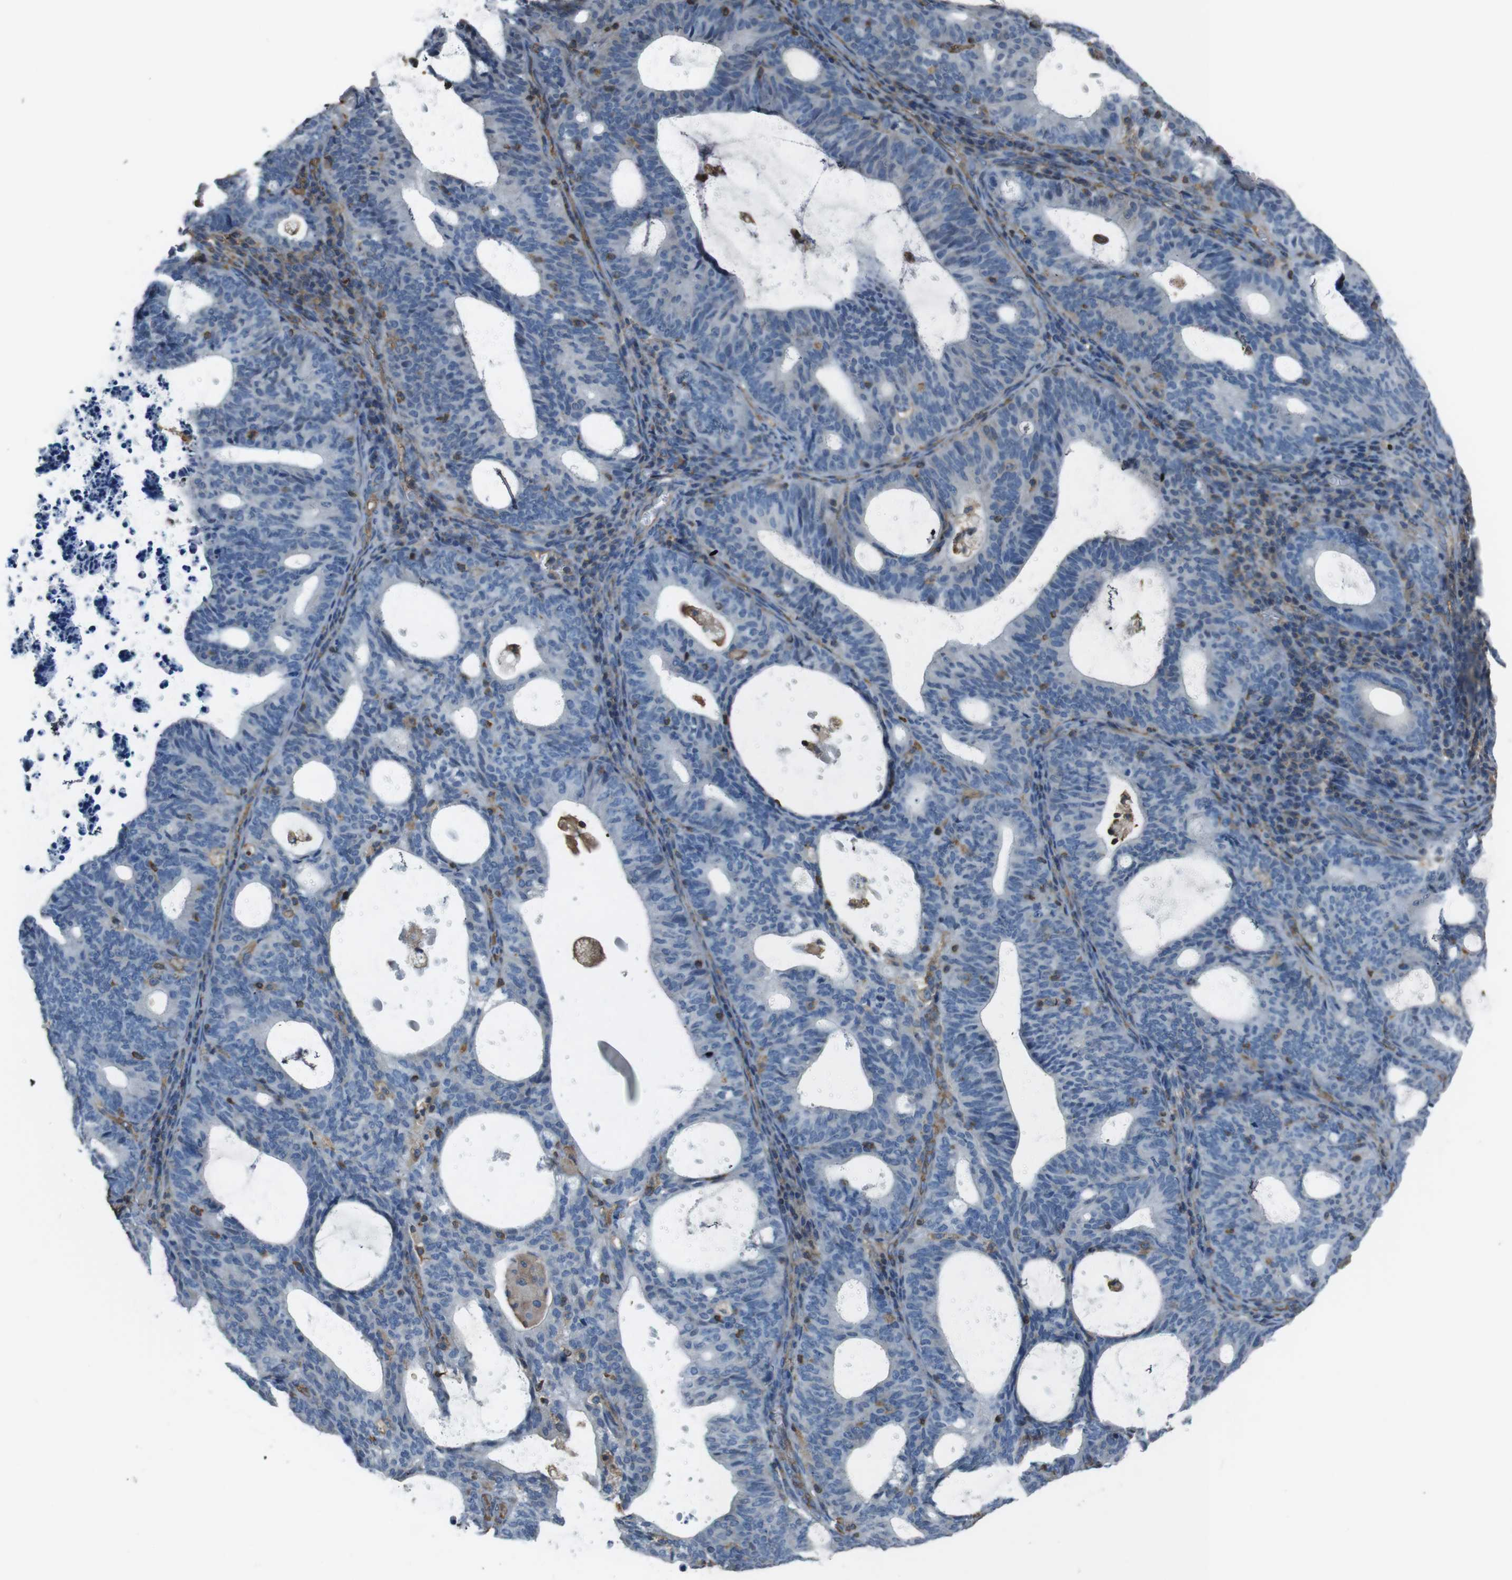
{"staining": {"intensity": "negative", "quantity": "none", "location": "none"}, "tissue": "endometrial cancer", "cell_type": "Tumor cells", "image_type": "cancer", "snomed": [{"axis": "morphology", "description": "Adenocarcinoma, NOS"}, {"axis": "topography", "description": "Uterus"}], "caption": "High power microscopy image of an immunohistochemistry image of endometrial cancer, revealing no significant positivity in tumor cells.", "gene": "FCAR", "patient": {"sex": "female", "age": 83}}